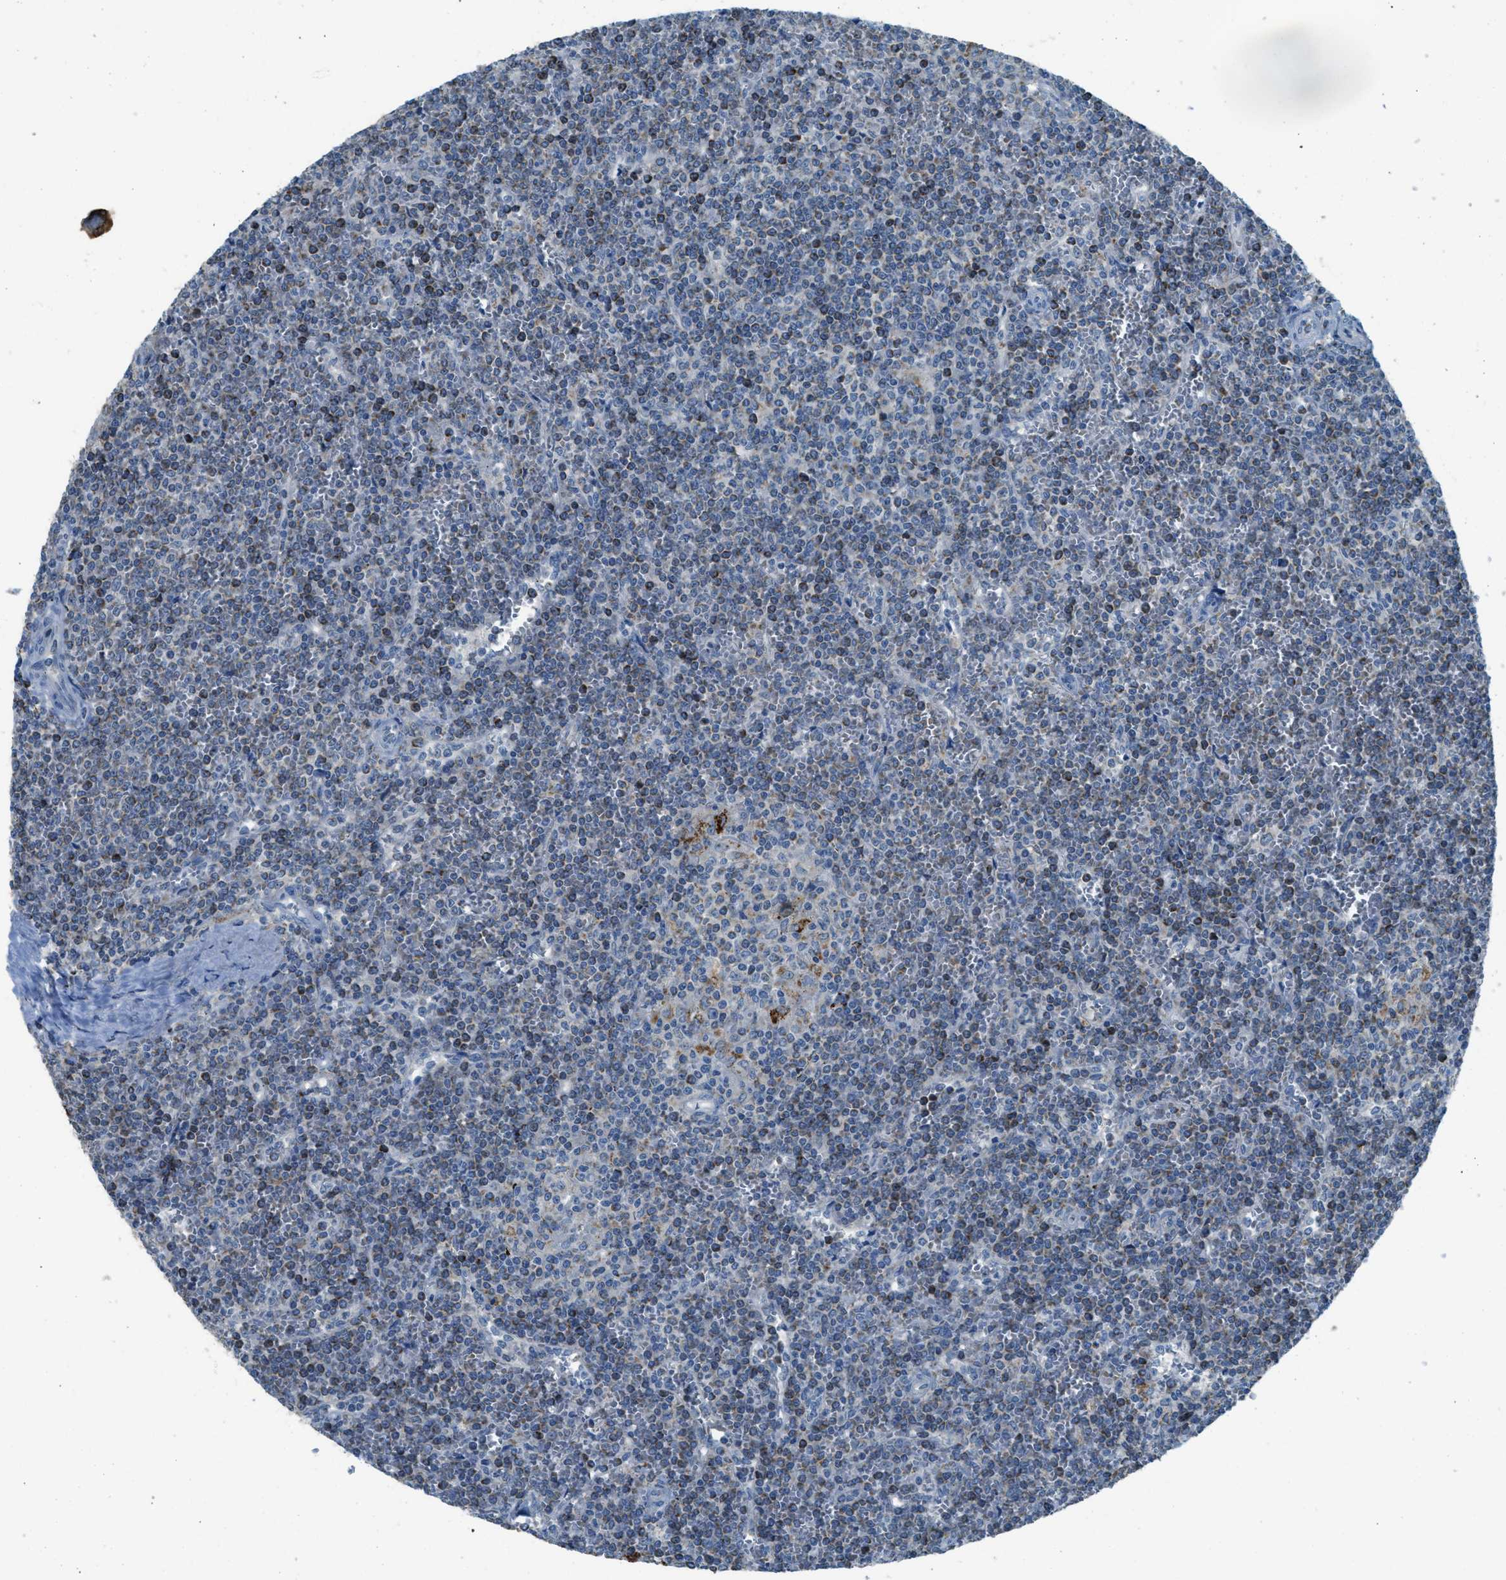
{"staining": {"intensity": "negative", "quantity": "none", "location": "none"}, "tissue": "lymphoma", "cell_type": "Tumor cells", "image_type": "cancer", "snomed": [{"axis": "morphology", "description": "Malignant lymphoma, non-Hodgkin's type, Low grade"}, {"axis": "topography", "description": "Spleen"}], "caption": "High magnification brightfield microscopy of low-grade malignant lymphoma, non-Hodgkin's type stained with DAB (3,3'-diaminobenzidine) (brown) and counterstained with hematoxylin (blue): tumor cells show no significant positivity.", "gene": "CDON", "patient": {"sex": "female", "age": 19}}